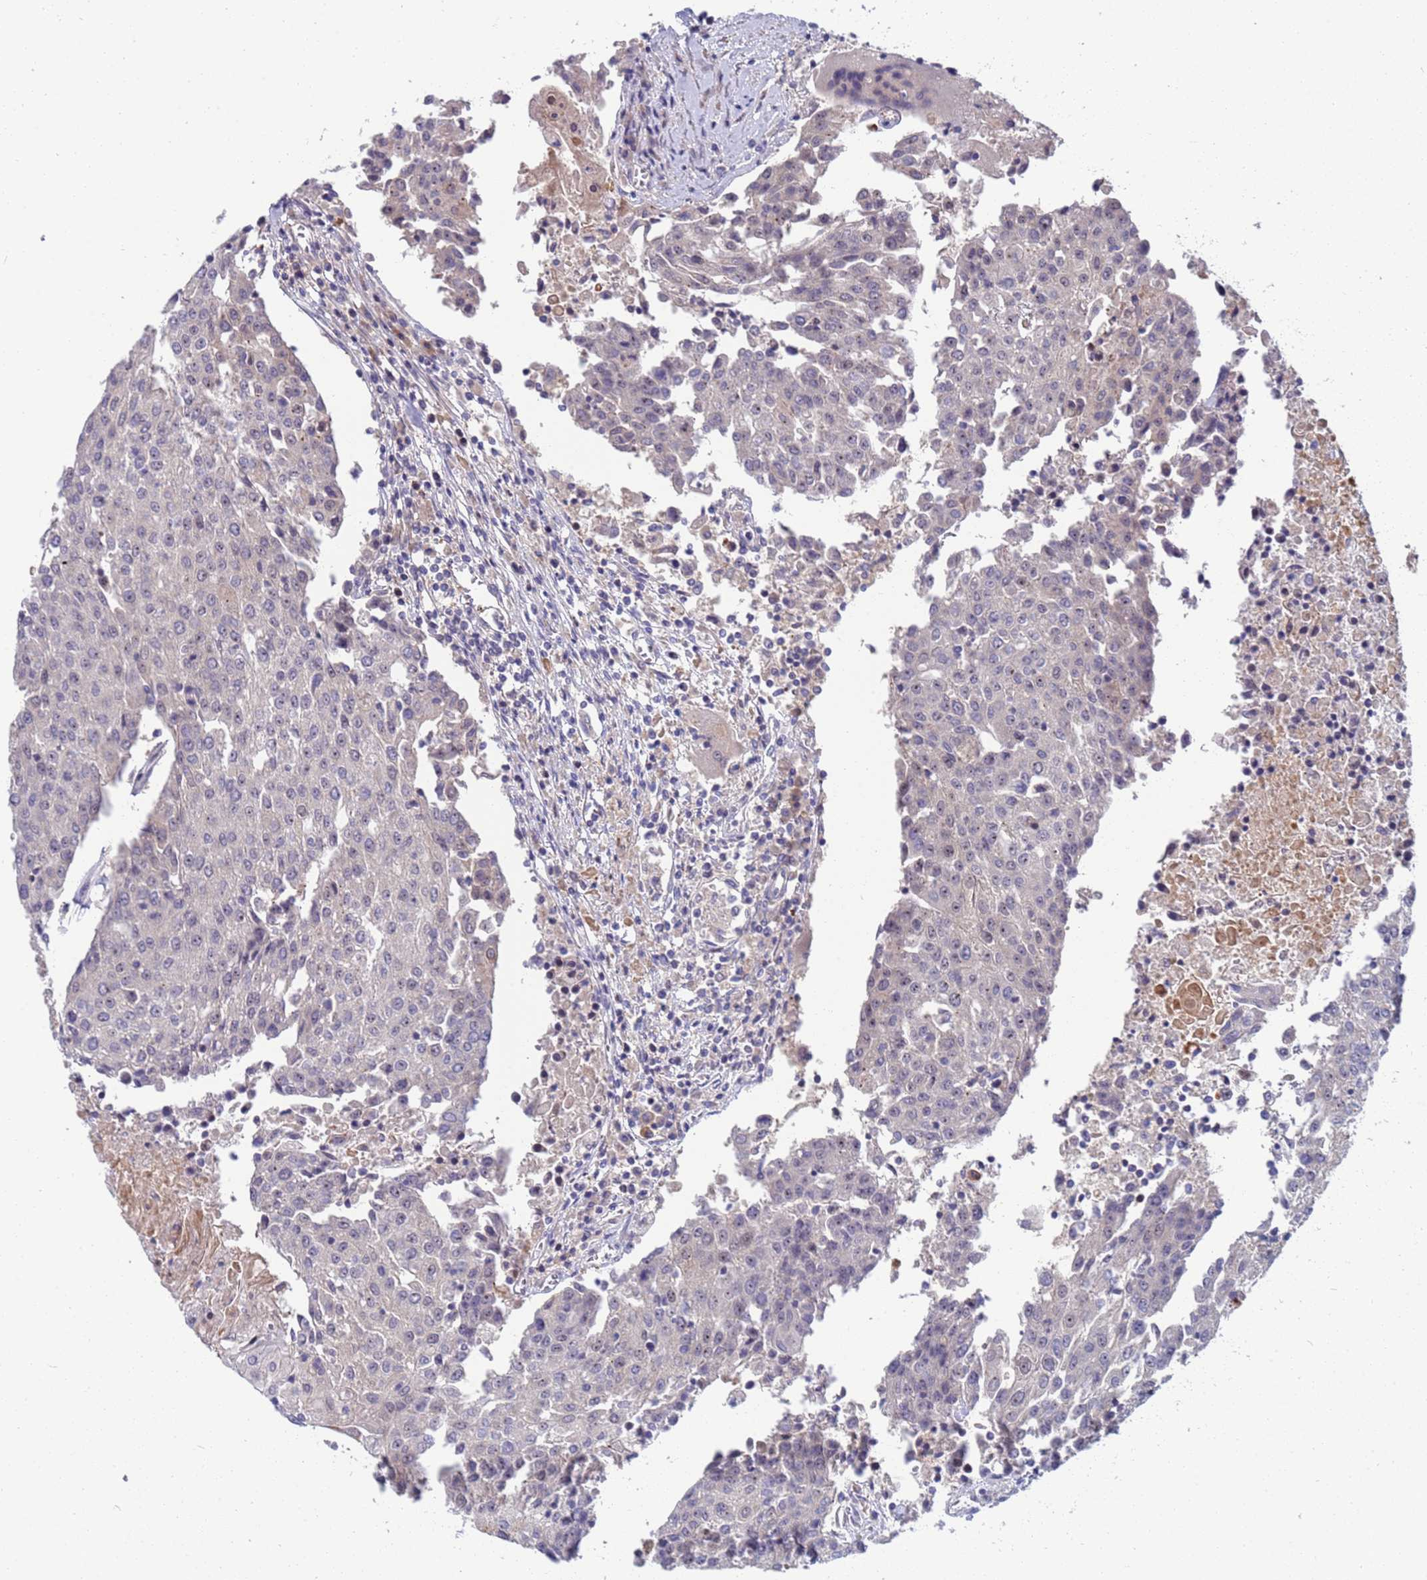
{"staining": {"intensity": "negative", "quantity": "none", "location": "none"}, "tissue": "urothelial cancer", "cell_type": "Tumor cells", "image_type": "cancer", "snomed": [{"axis": "morphology", "description": "Urothelial carcinoma, High grade"}, {"axis": "topography", "description": "Urinary bladder"}], "caption": "Tumor cells are negative for brown protein staining in urothelial carcinoma (high-grade). (Brightfield microscopy of DAB (3,3'-diaminobenzidine) immunohistochemistry (IHC) at high magnification).", "gene": "ENOSF1", "patient": {"sex": "female", "age": 85}}